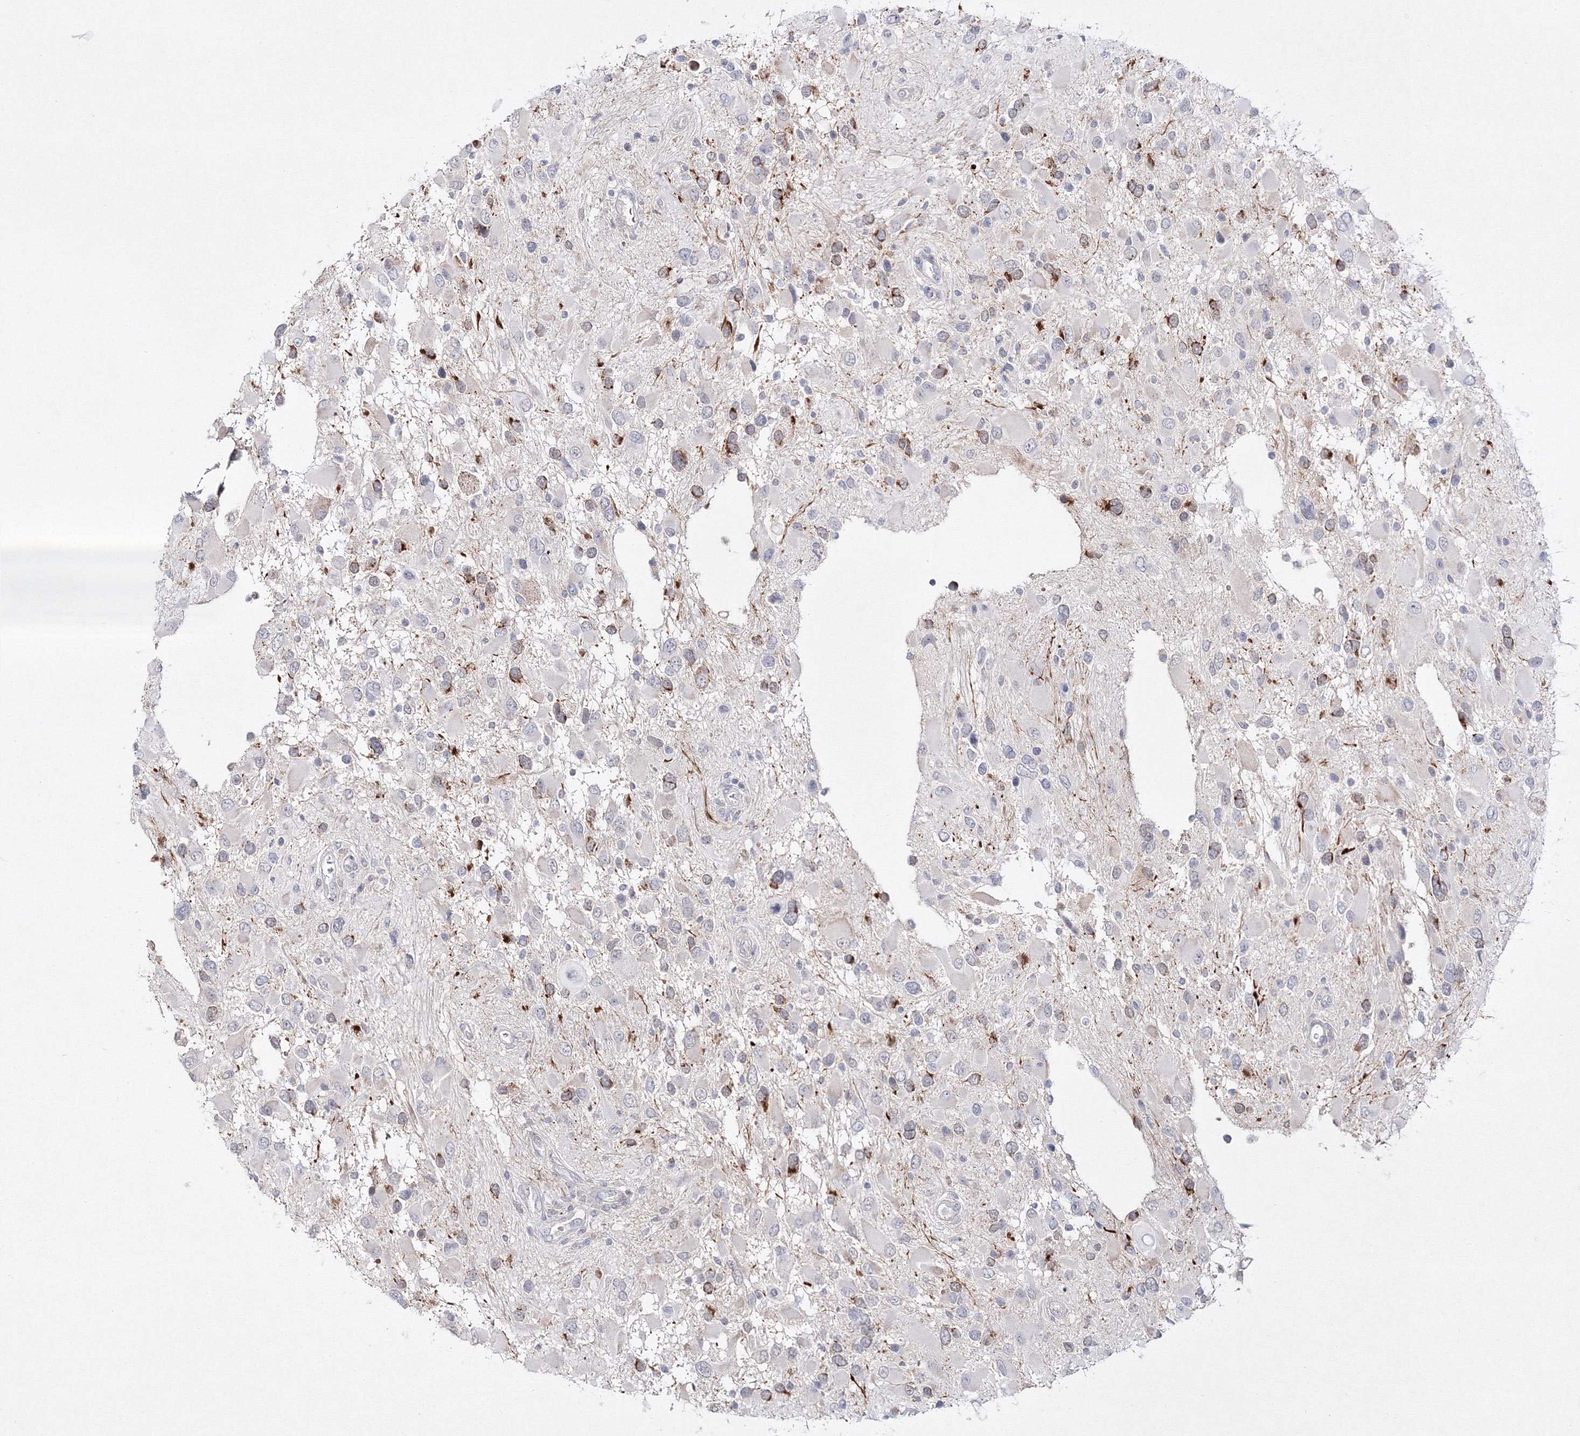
{"staining": {"intensity": "moderate", "quantity": "25%-75%", "location": "cytoplasmic/membranous"}, "tissue": "glioma", "cell_type": "Tumor cells", "image_type": "cancer", "snomed": [{"axis": "morphology", "description": "Glioma, malignant, High grade"}, {"axis": "topography", "description": "Brain"}], "caption": "Immunohistochemical staining of human glioma exhibits moderate cytoplasmic/membranous protein positivity in approximately 25%-75% of tumor cells.", "gene": "NEU4", "patient": {"sex": "male", "age": 53}}